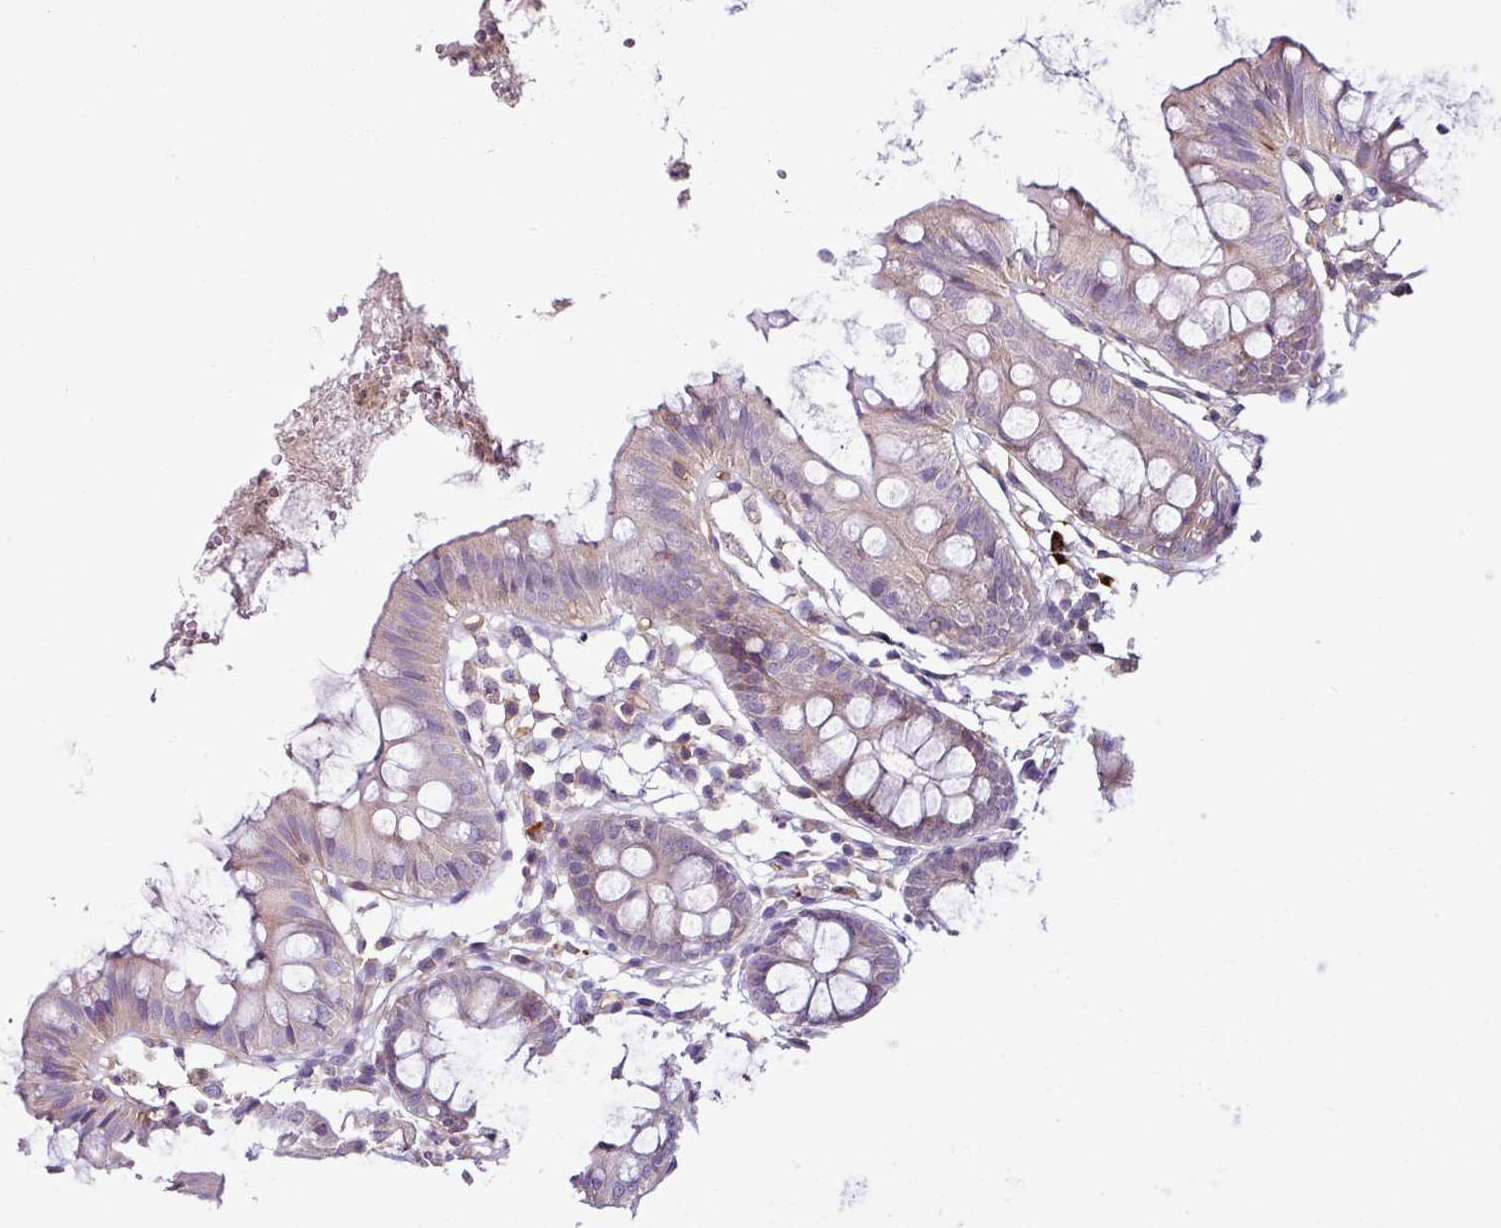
{"staining": {"intensity": "weak", "quantity": "25%-75%", "location": "cytoplasmic/membranous"}, "tissue": "colon", "cell_type": "Endothelial cells", "image_type": "normal", "snomed": [{"axis": "morphology", "description": "Normal tissue, NOS"}, {"axis": "topography", "description": "Colon"}], "caption": "Endothelial cells demonstrate weak cytoplasmic/membranous staining in about 25%-75% of cells in normal colon.", "gene": "ZNF106", "patient": {"sex": "female", "age": 84}}